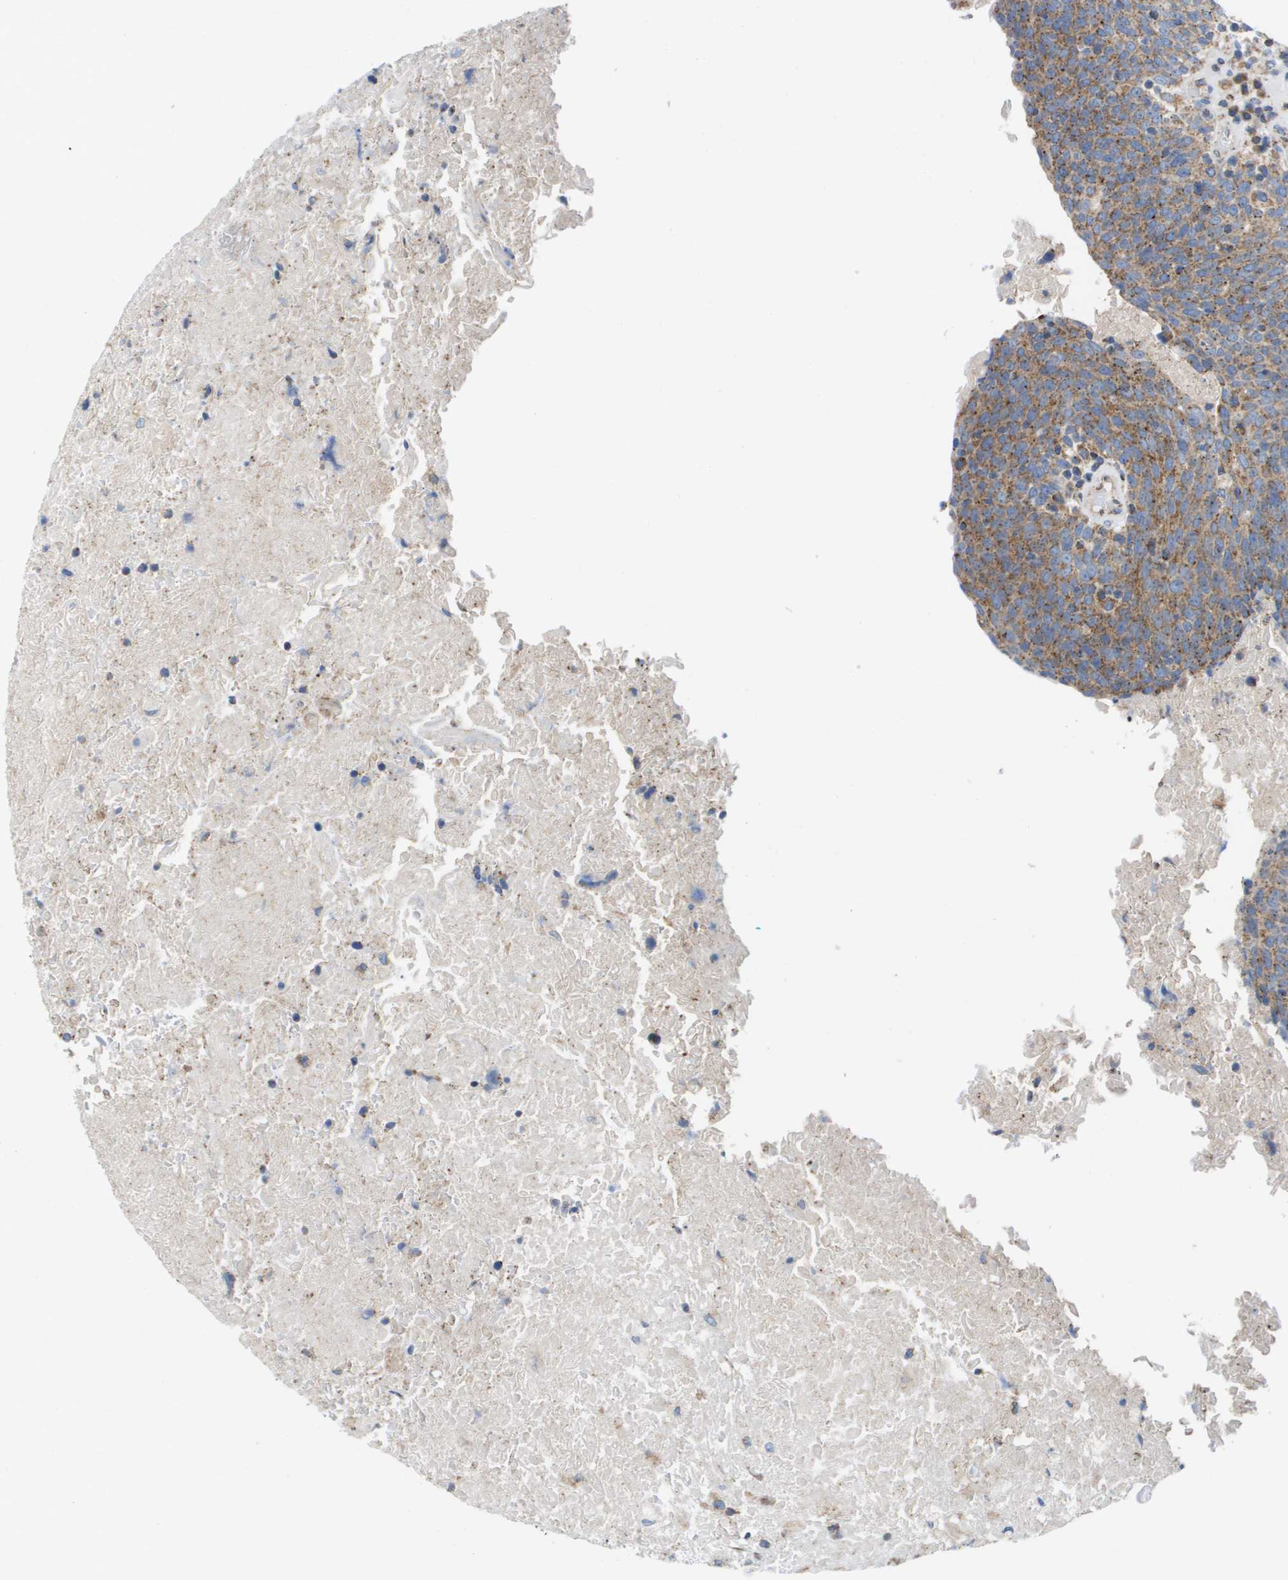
{"staining": {"intensity": "moderate", "quantity": ">75%", "location": "cytoplasmic/membranous"}, "tissue": "head and neck cancer", "cell_type": "Tumor cells", "image_type": "cancer", "snomed": [{"axis": "morphology", "description": "Squamous cell carcinoma, NOS"}, {"axis": "morphology", "description": "Squamous cell carcinoma, metastatic, NOS"}, {"axis": "topography", "description": "Lymph node"}, {"axis": "topography", "description": "Head-Neck"}], "caption": "Protein staining shows moderate cytoplasmic/membranous expression in approximately >75% of tumor cells in head and neck metastatic squamous cell carcinoma. The protein is stained brown, and the nuclei are stained in blue (DAB (3,3'-diaminobenzidine) IHC with brightfield microscopy, high magnification).", "gene": "FIS1", "patient": {"sex": "male", "age": 62}}